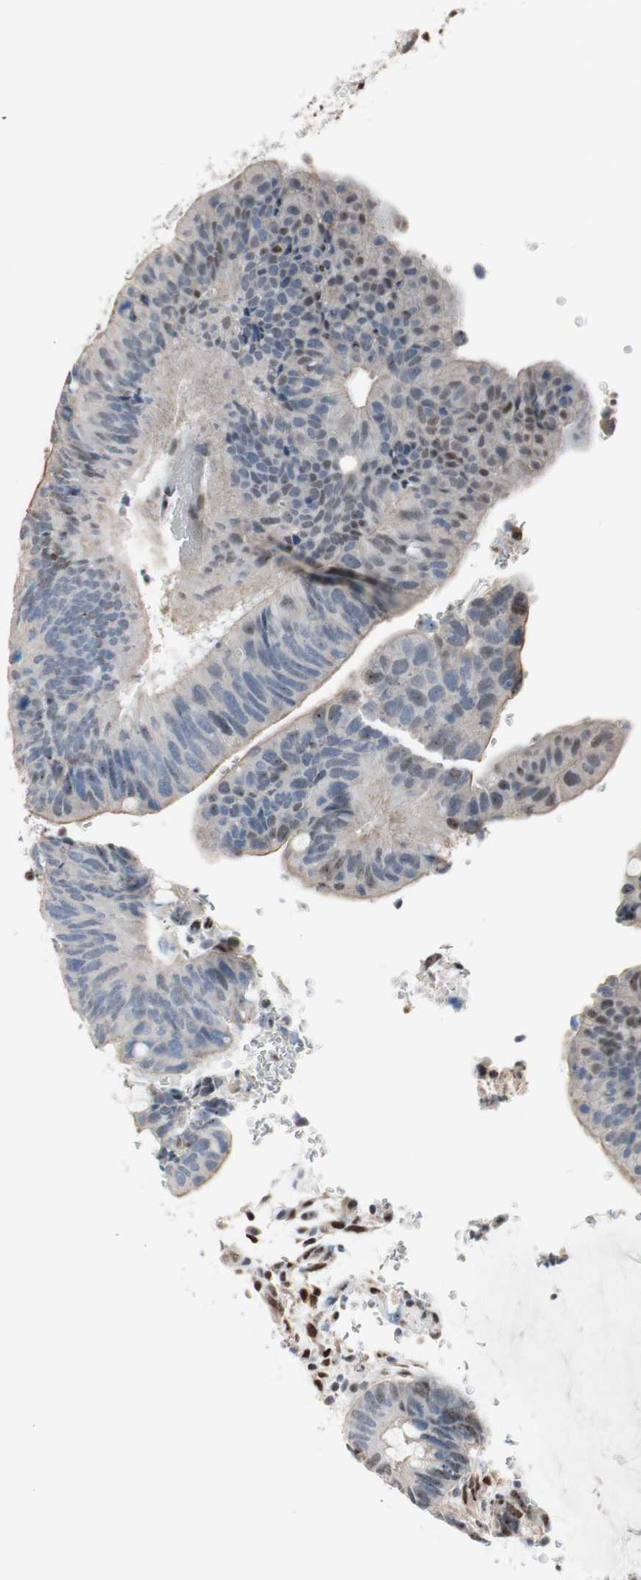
{"staining": {"intensity": "weak", "quantity": "<25%", "location": "cytoplasmic/membranous"}, "tissue": "colorectal cancer", "cell_type": "Tumor cells", "image_type": "cancer", "snomed": [{"axis": "morphology", "description": "Normal tissue, NOS"}, {"axis": "morphology", "description": "Adenocarcinoma, NOS"}, {"axis": "topography", "description": "Rectum"}, {"axis": "topography", "description": "Peripheral nerve tissue"}], "caption": "Colorectal adenocarcinoma was stained to show a protein in brown. There is no significant positivity in tumor cells. (Stains: DAB IHC with hematoxylin counter stain, Microscopy: brightfield microscopy at high magnification).", "gene": "PML", "patient": {"sex": "male", "age": 92}}